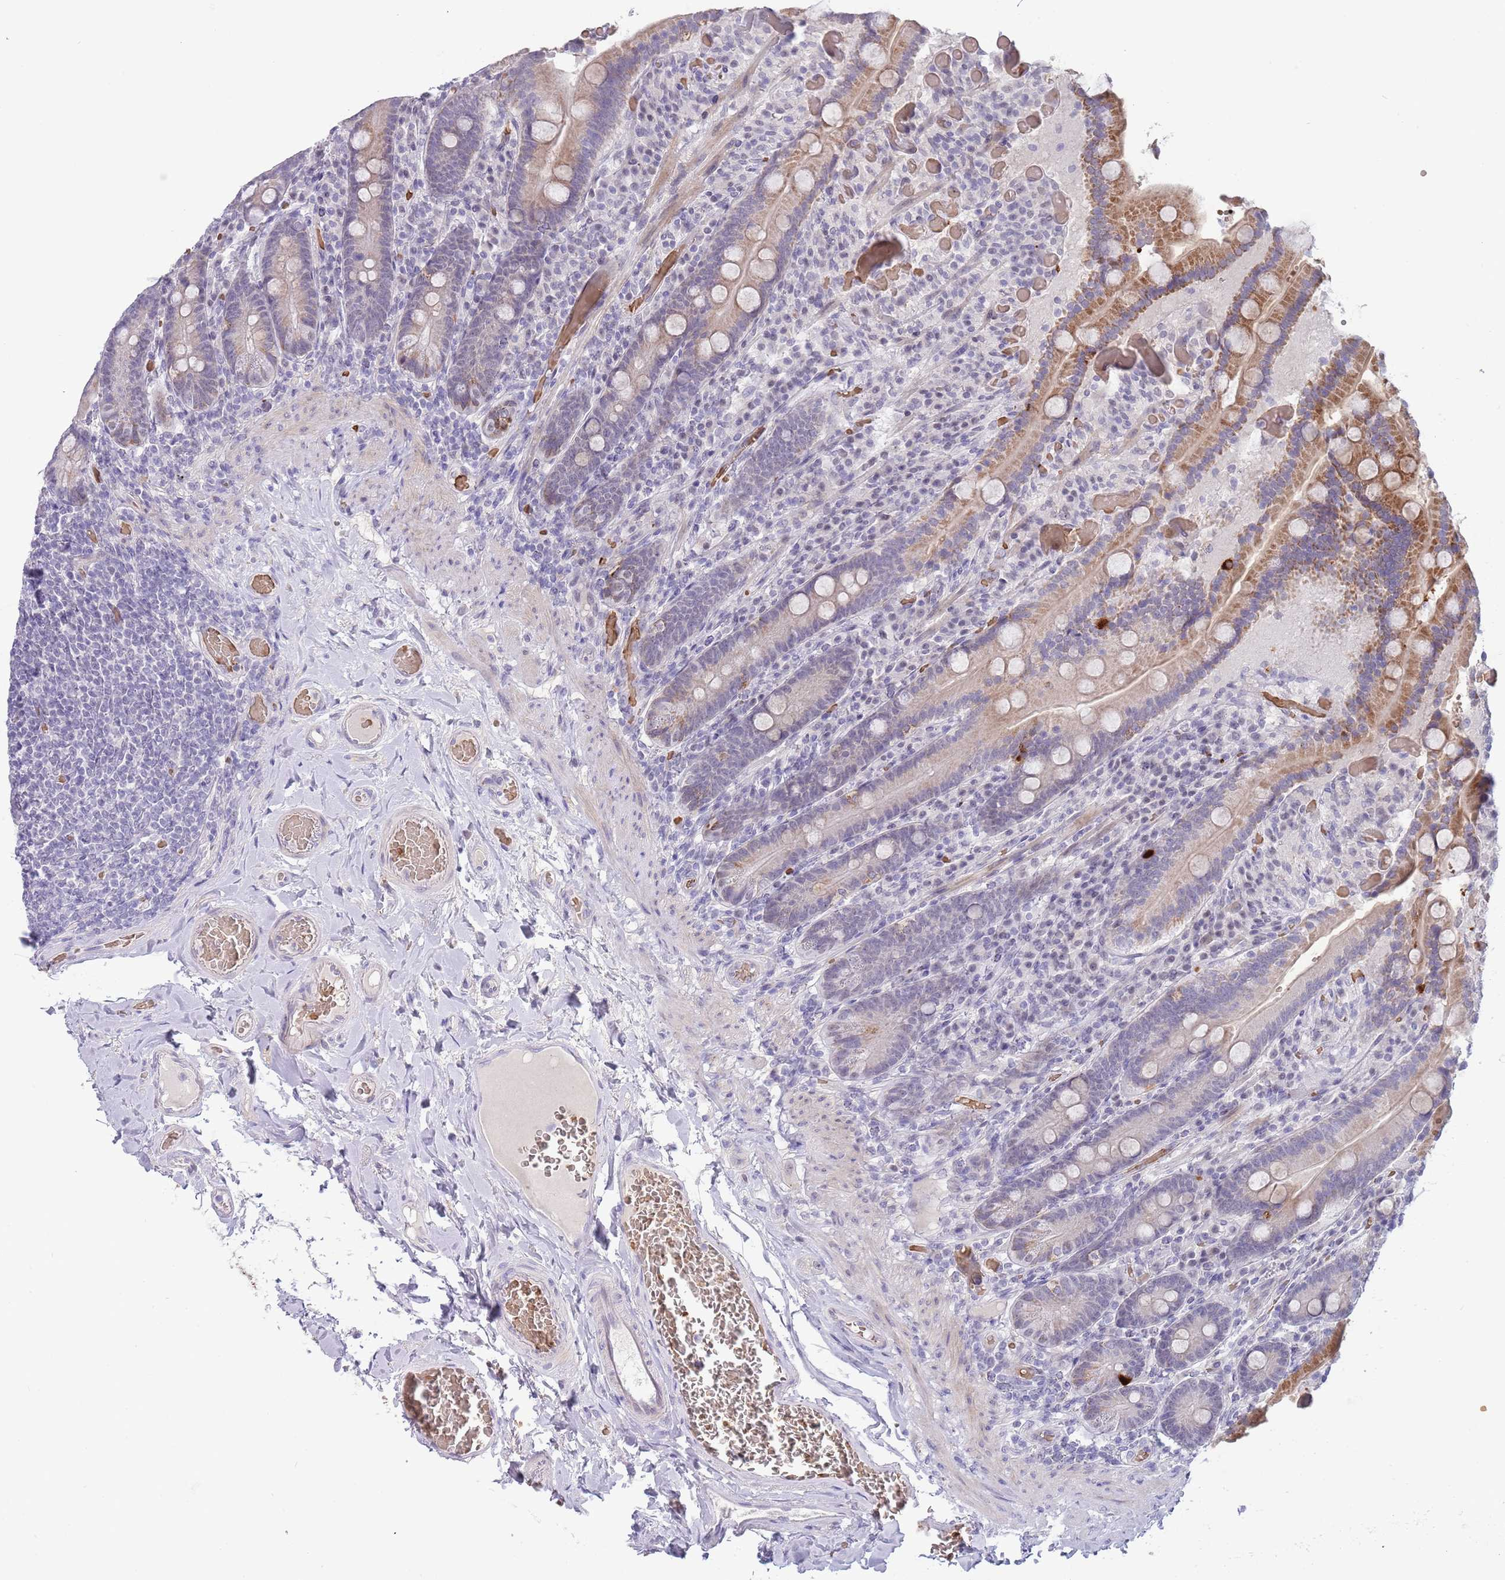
{"staining": {"intensity": "weak", "quantity": ">75%", "location": "cytoplasmic/membranous"}, "tissue": "duodenum", "cell_type": "Glandular cells", "image_type": "normal", "snomed": [{"axis": "morphology", "description": "Normal tissue, NOS"}, {"axis": "topography", "description": "Duodenum"}], "caption": "Glandular cells display low levels of weak cytoplasmic/membranous expression in about >75% of cells in unremarkable human duodenum.", "gene": "LYPD6B", "patient": {"sex": "female", "age": 62}}